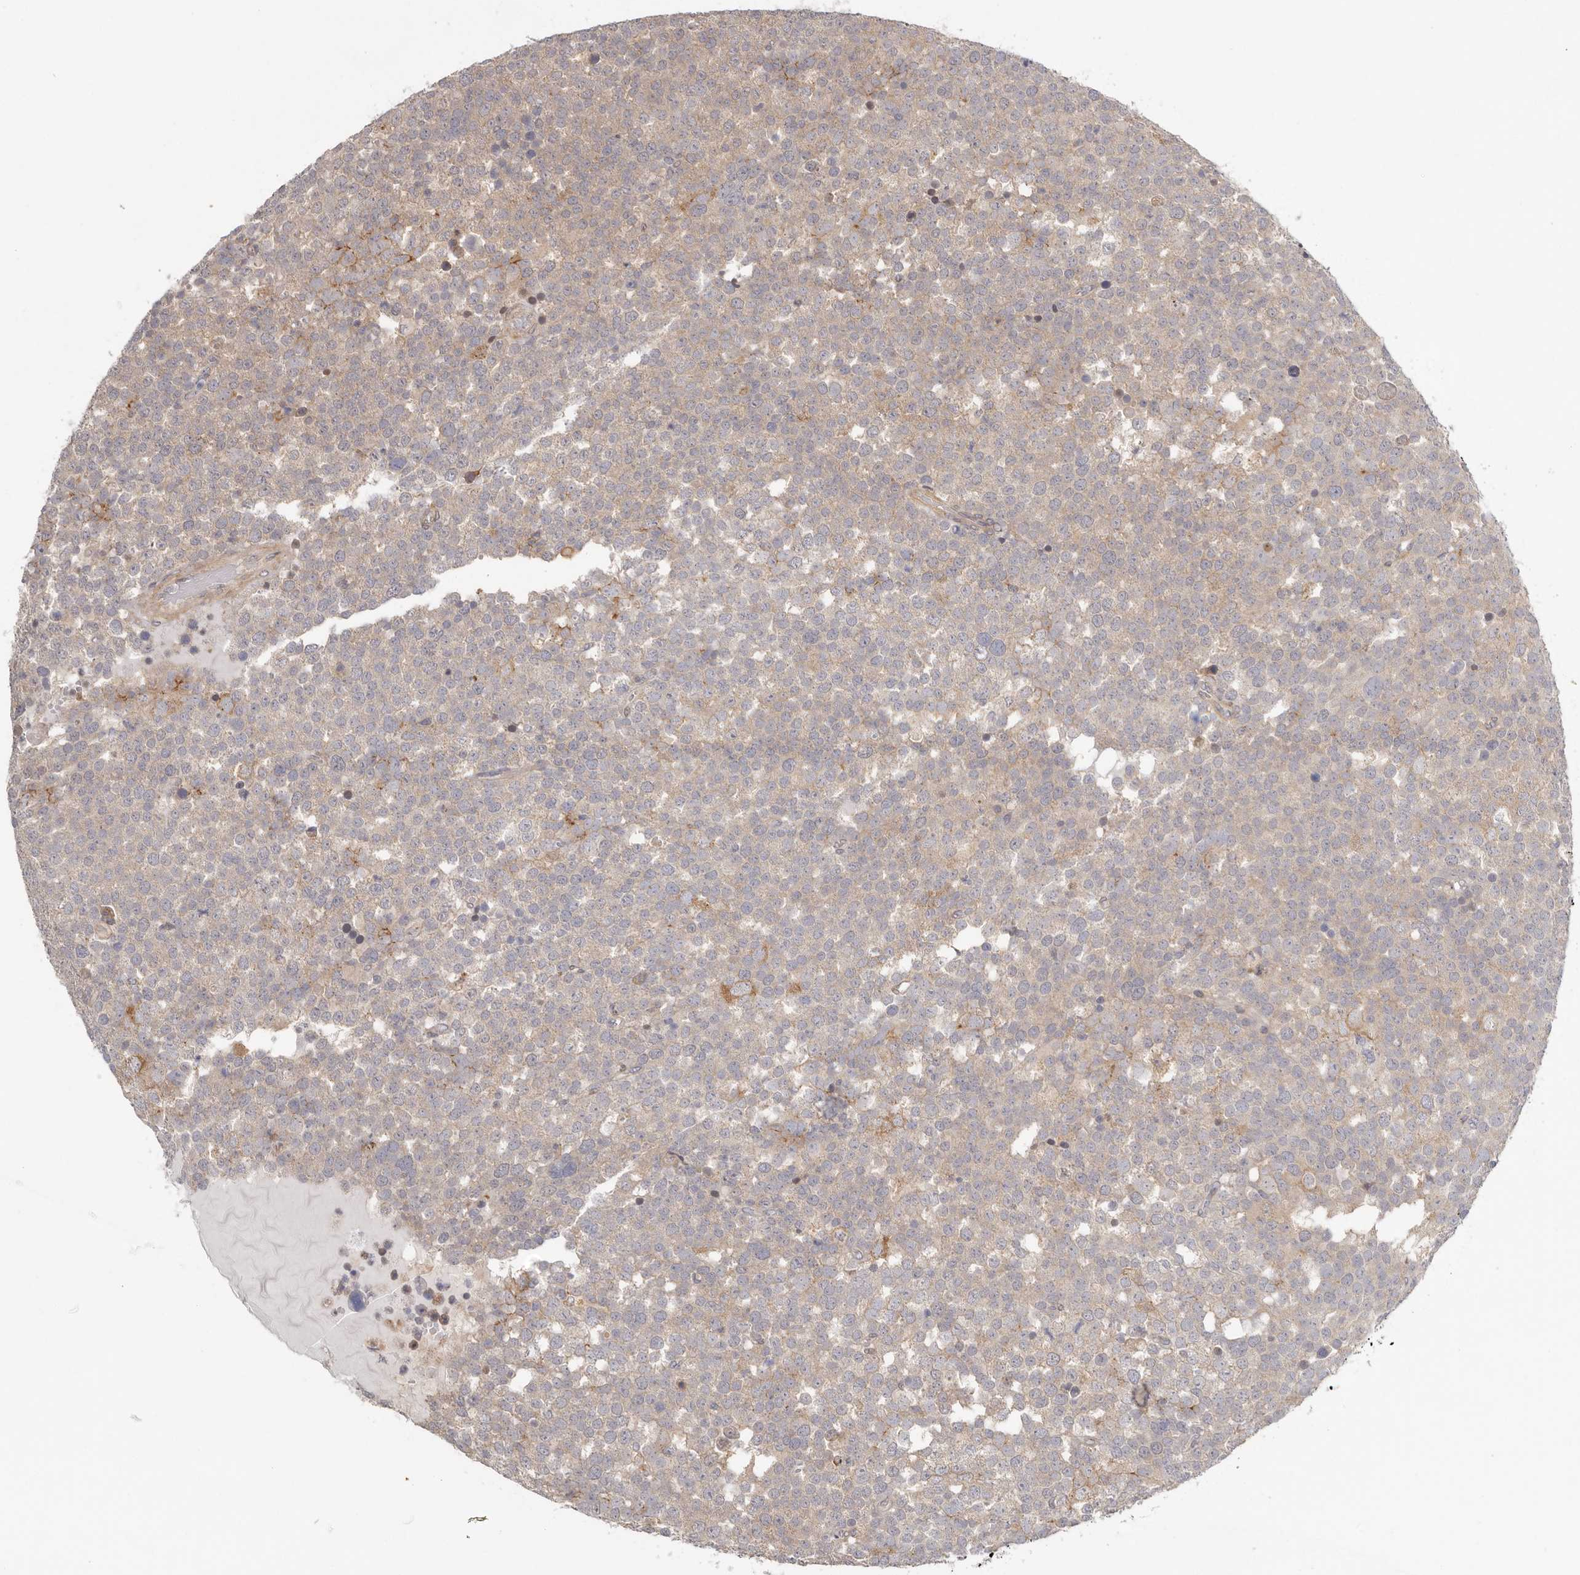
{"staining": {"intensity": "weak", "quantity": "<25%", "location": "cytoplasmic/membranous"}, "tissue": "testis cancer", "cell_type": "Tumor cells", "image_type": "cancer", "snomed": [{"axis": "morphology", "description": "Seminoma, NOS"}, {"axis": "topography", "description": "Testis"}], "caption": "Immunohistochemistry (IHC) histopathology image of neoplastic tissue: testis cancer stained with DAB shows no significant protein staining in tumor cells.", "gene": "MSRB2", "patient": {"sex": "male", "age": 71}}